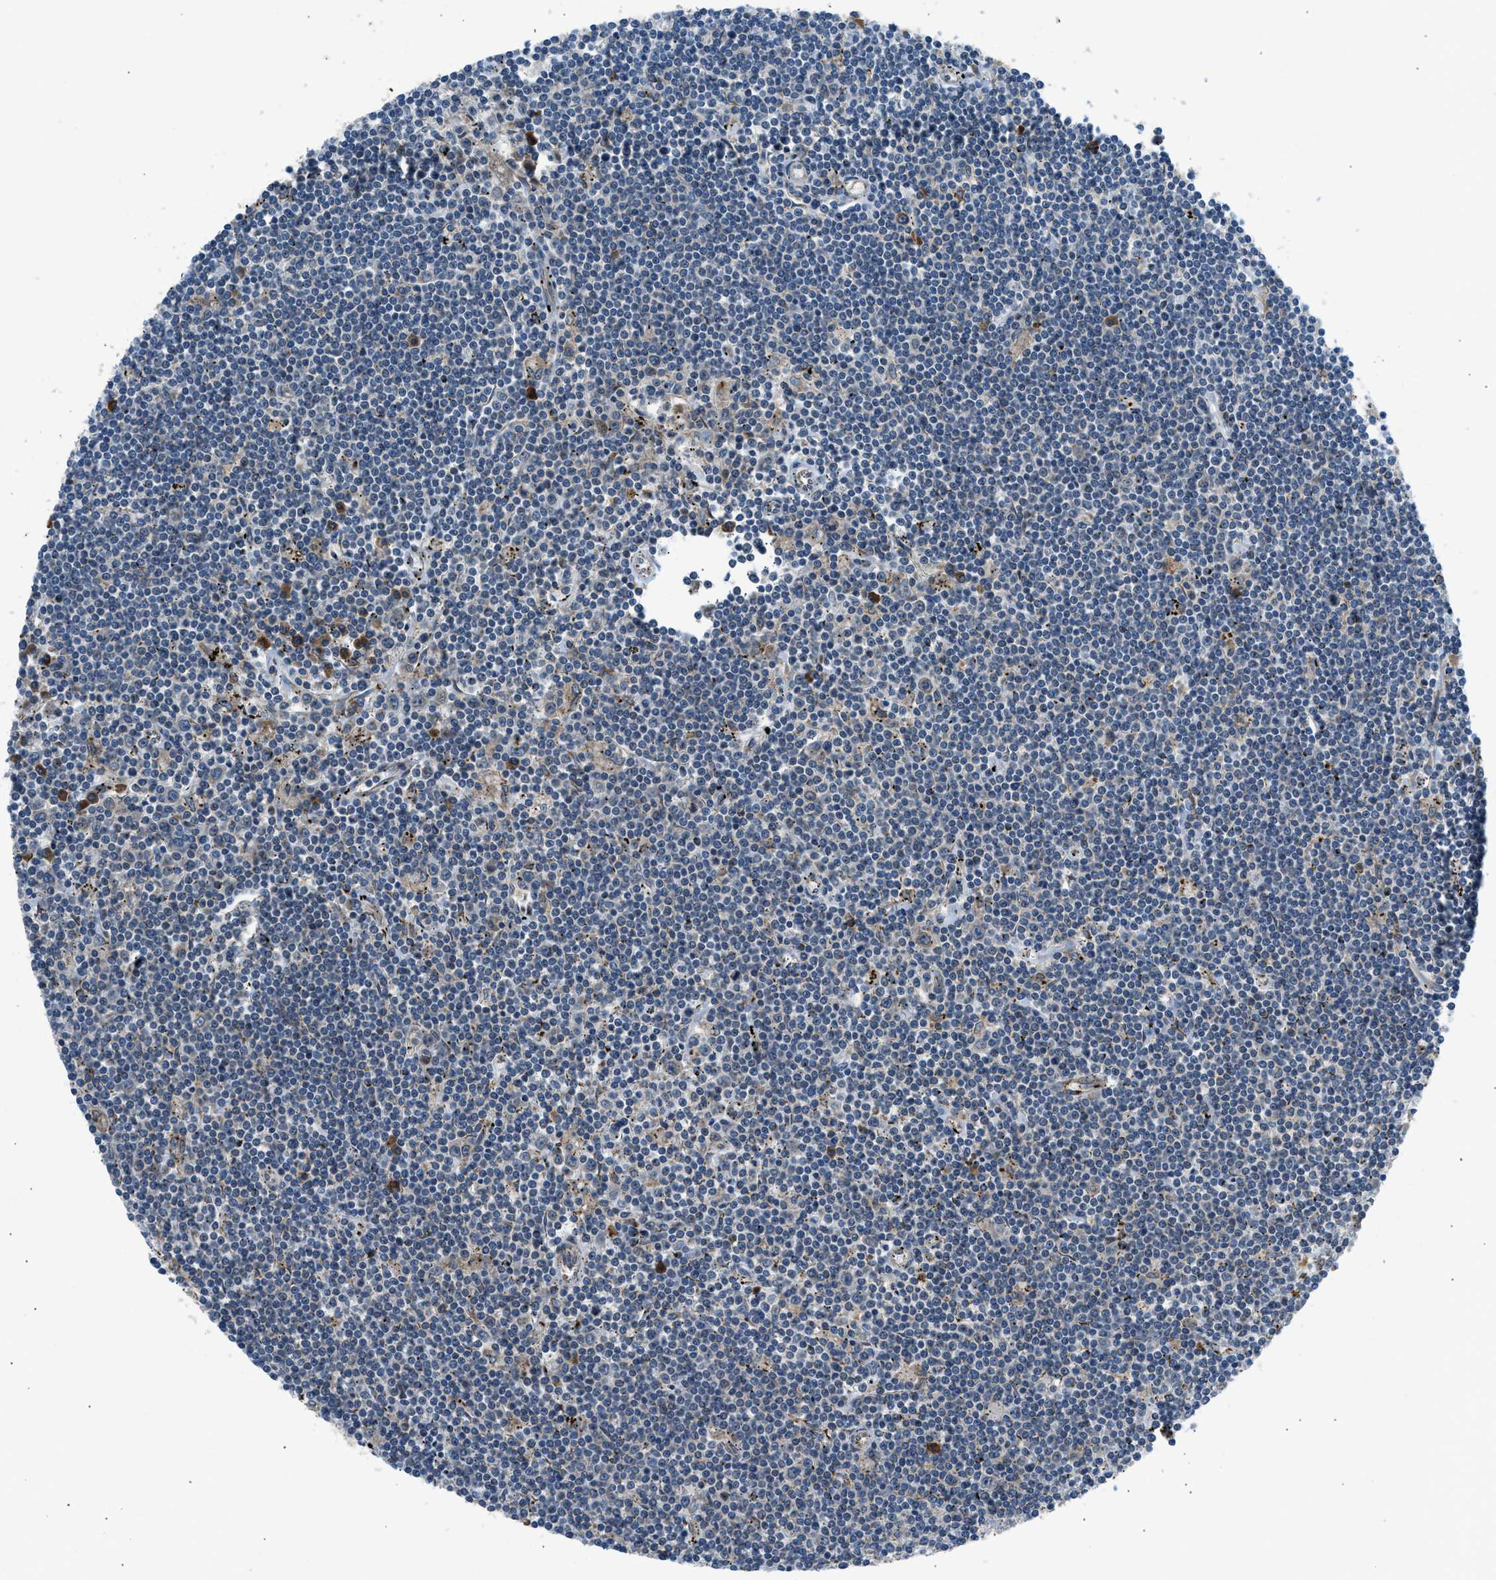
{"staining": {"intensity": "negative", "quantity": "none", "location": "none"}, "tissue": "lymphoma", "cell_type": "Tumor cells", "image_type": "cancer", "snomed": [{"axis": "morphology", "description": "Malignant lymphoma, non-Hodgkin's type, Low grade"}, {"axis": "topography", "description": "Spleen"}], "caption": "IHC of human lymphoma shows no expression in tumor cells.", "gene": "EDARADD", "patient": {"sex": "male", "age": 76}}